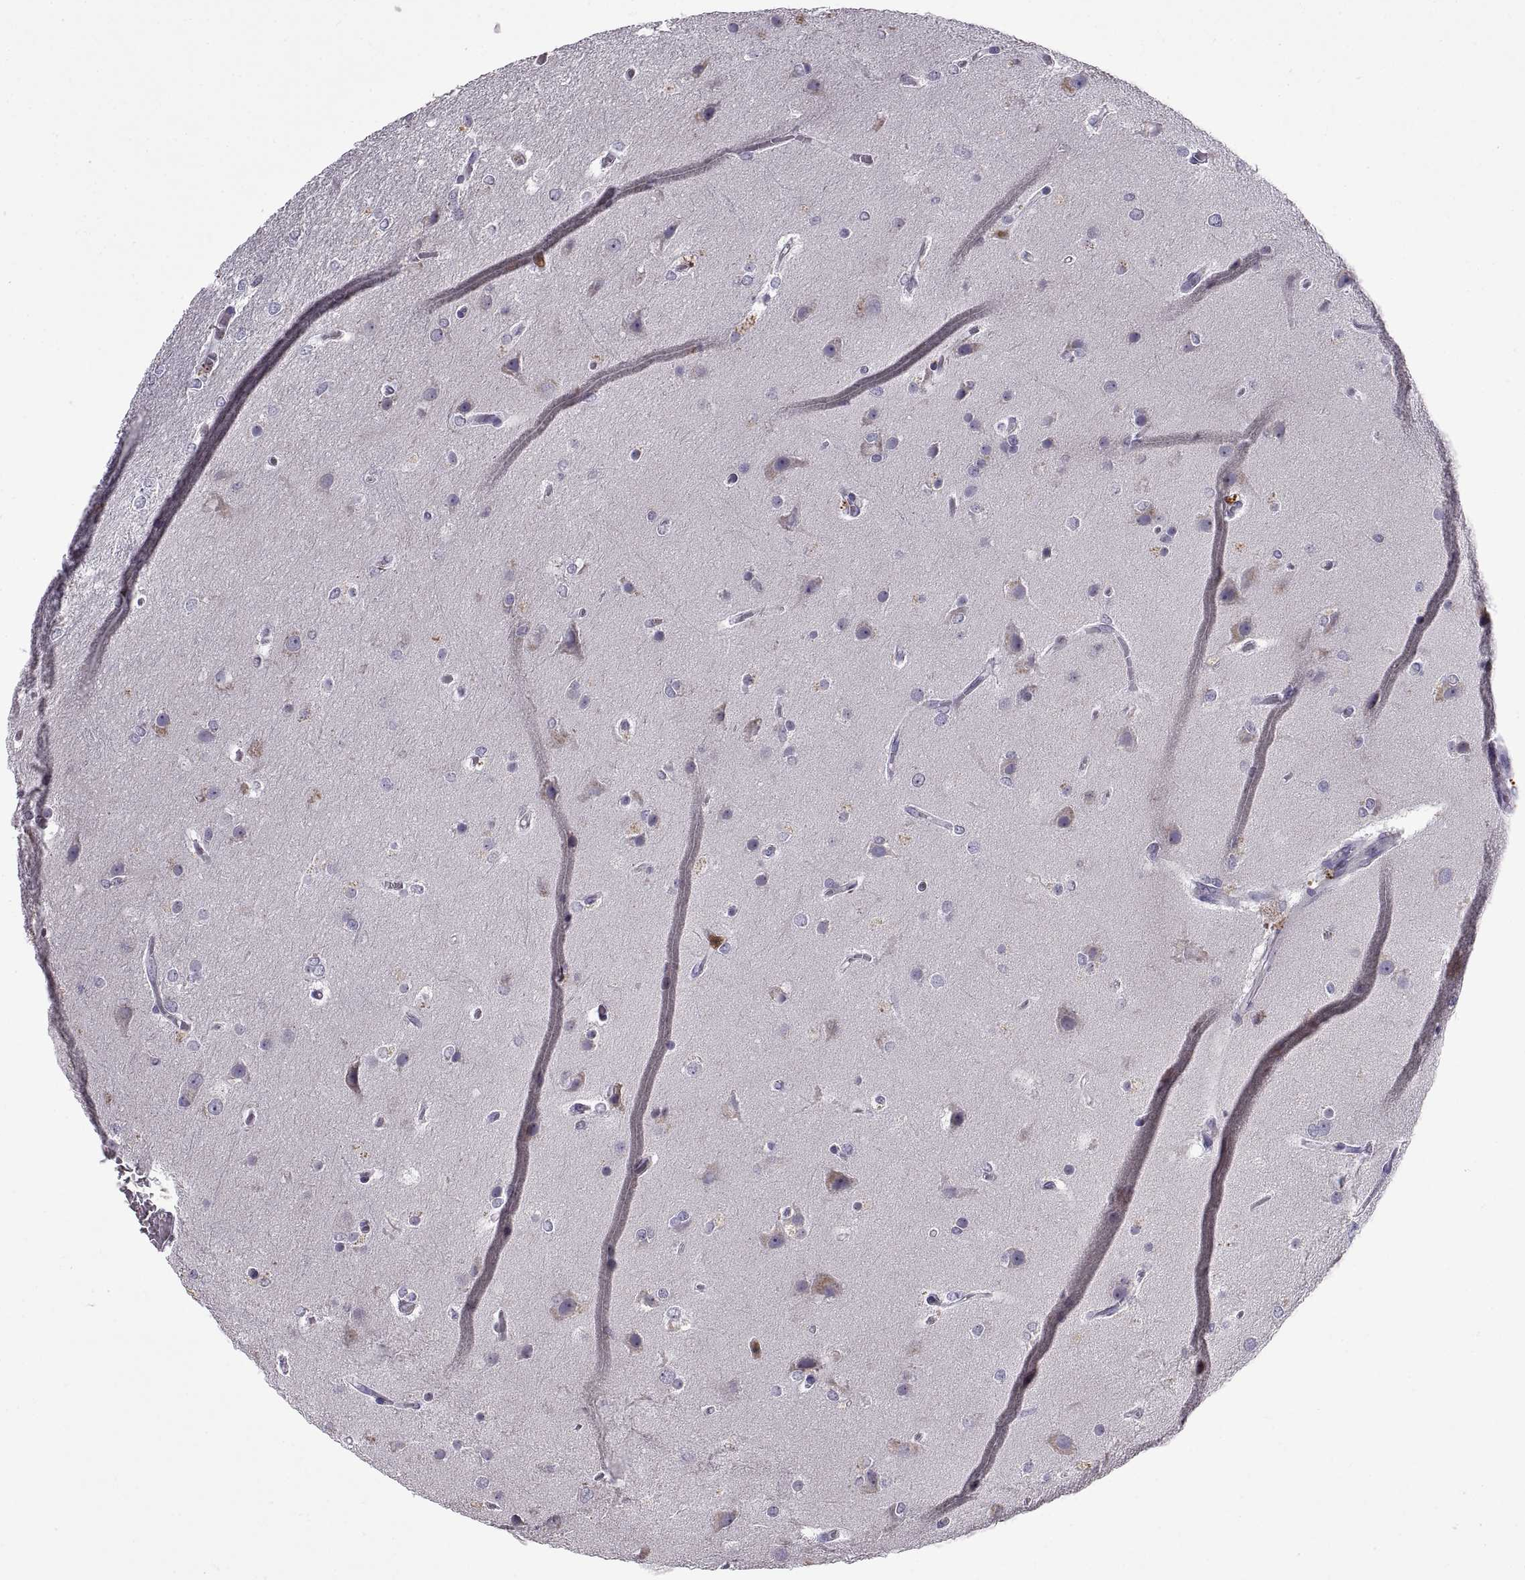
{"staining": {"intensity": "negative", "quantity": "none", "location": "none"}, "tissue": "glioma", "cell_type": "Tumor cells", "image_type": "cancer", "snomed": [{"axis": "morphology", "description": "Glioma, malignant, High grade"}, {"axis": "topography", "description": "Brain"}], "caption": "An image of human glioma is negative for staining in tumor cells.", "gene": "DOK3", "patient": {"sex": "female", "age": 61}}